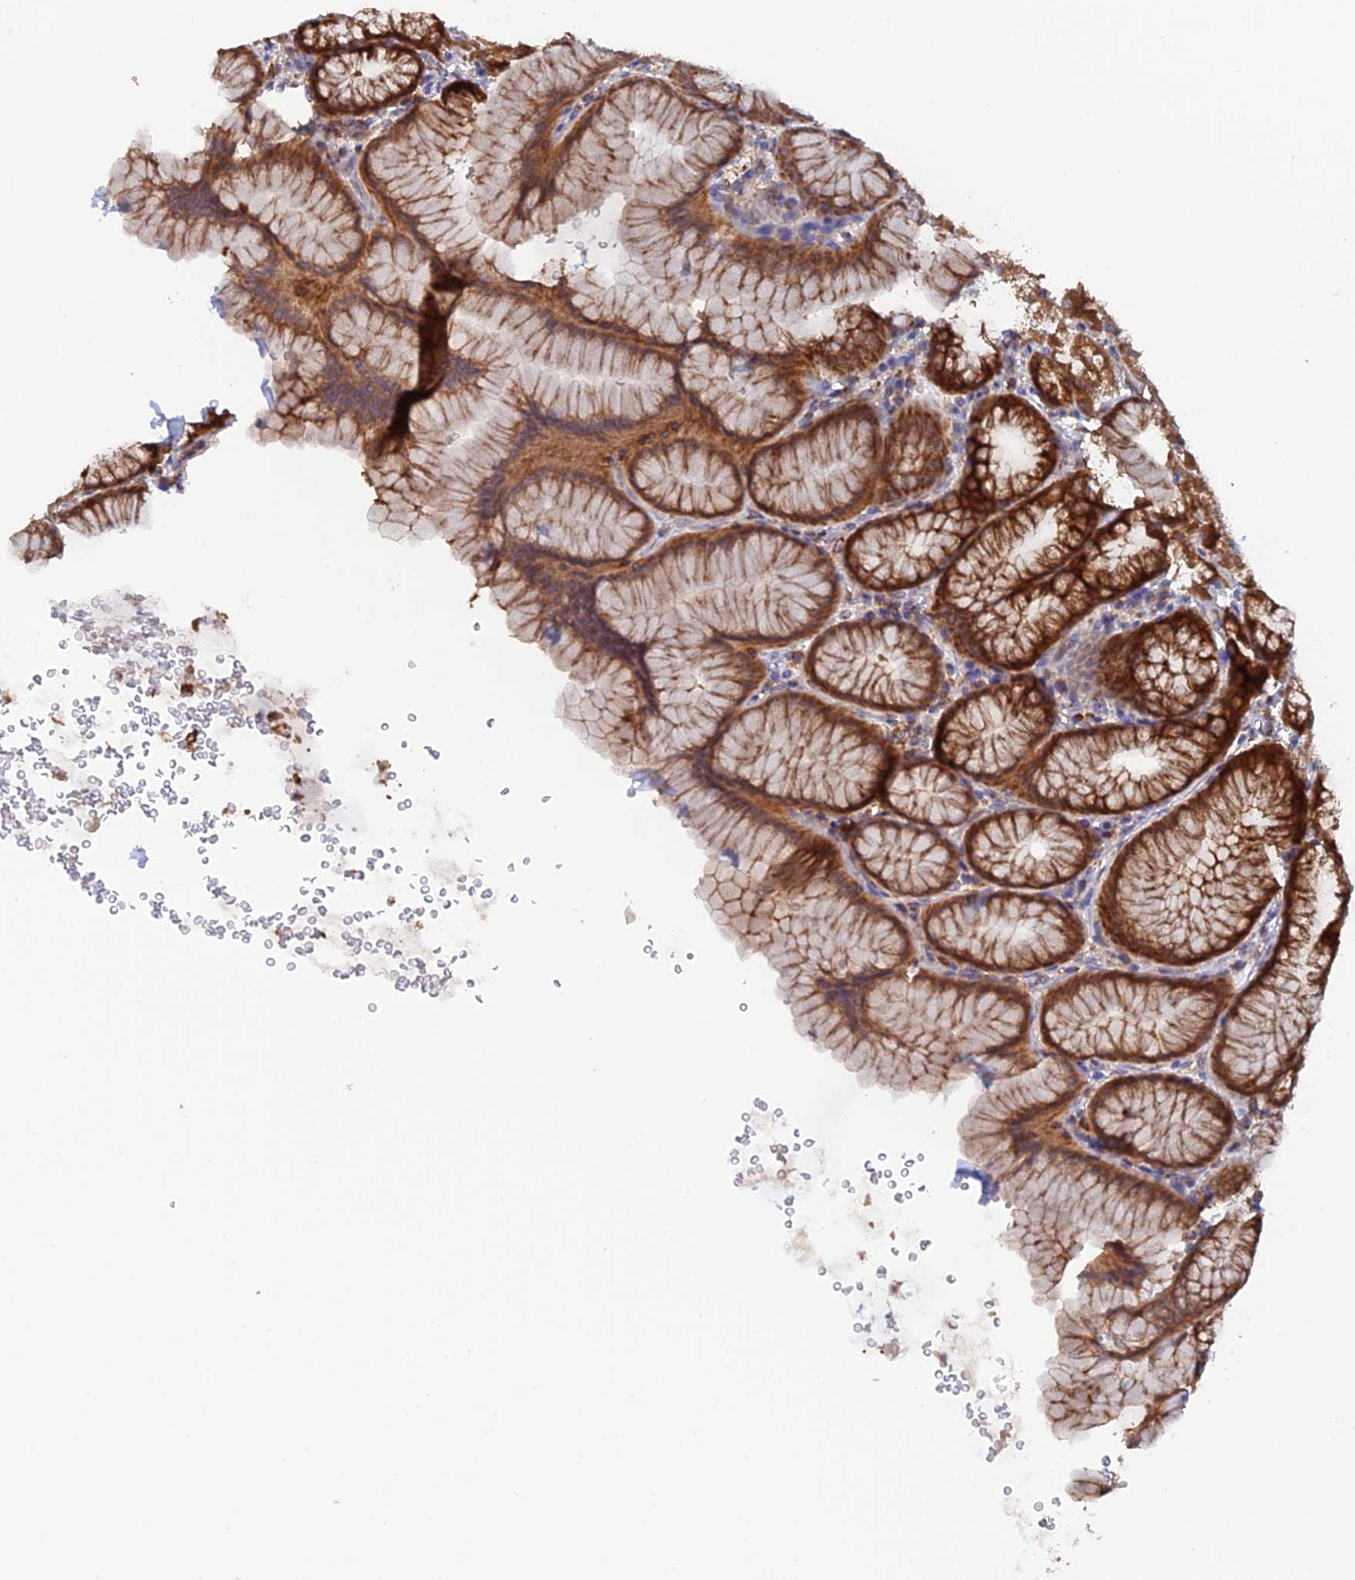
{"staining": {"intensity": "strong", "quantity": ">75%", "location": "cytoplasmic/membranous"}, "tissue": "stomach", "cell_type": "Glandular cells", "image_type": "normal", "snomed": [{"axis": "morphology", "description": "Normal tissue, NOS"}, {"axis": "topography", "description": "Stomach"}], "caption": "DAB (3,3'-diaminobenzidine) immunohistochemical staining of normal human stomach displays strong cytoplasmic/membranous protein expression in approximately >75% of glandular cells. (Stains: DAB (3,3'-diaminobenzidine) in brown, nuclei in blue, Microscopy: brightfield microscopy at high magnification).", "gene": "DTYMK", "patient": {"sex": "male", "age": 42}}